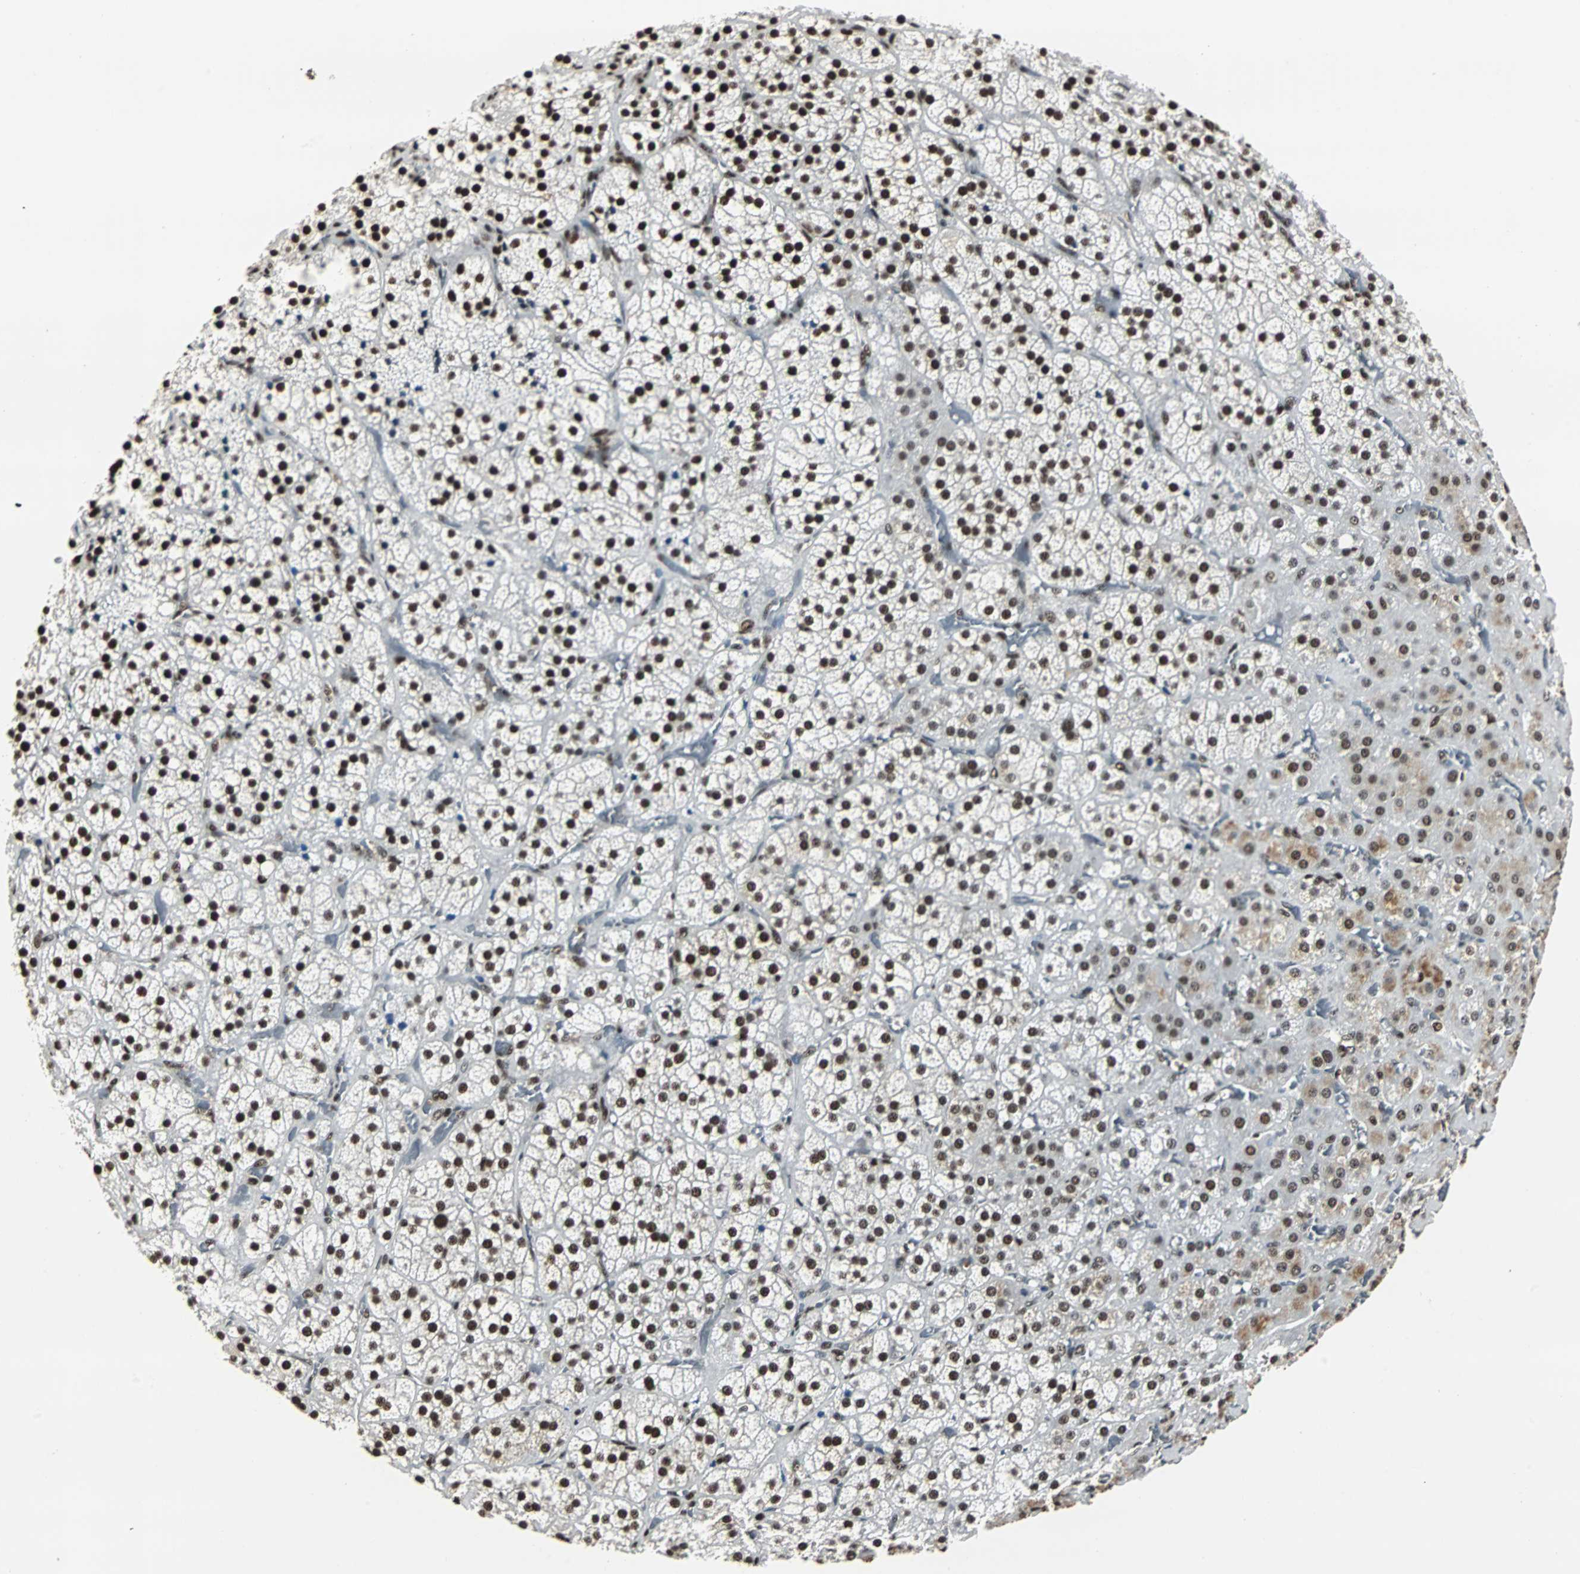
{"staining": {"intensity": "strong", "quantity": ">75%", "location": "nuclear"}, "tissue": "adrenal gland", "cell_type": "Glandular cells", "image_type": "normal", "snomed": [{"axis": "morphology", "description": "Normal tissue, NOS"}, {"axis": "topography", "description": "Adrenal gland"}], "caption": "Adrenal gland stained with DAB (3,3'-diaminobenzidine) immunohistochemistry shows high levels of strong nuclear positivity in about >75% of glandular cells.", "gene": "XRCC4", "patient": {"sex": "female", "age": 71}}